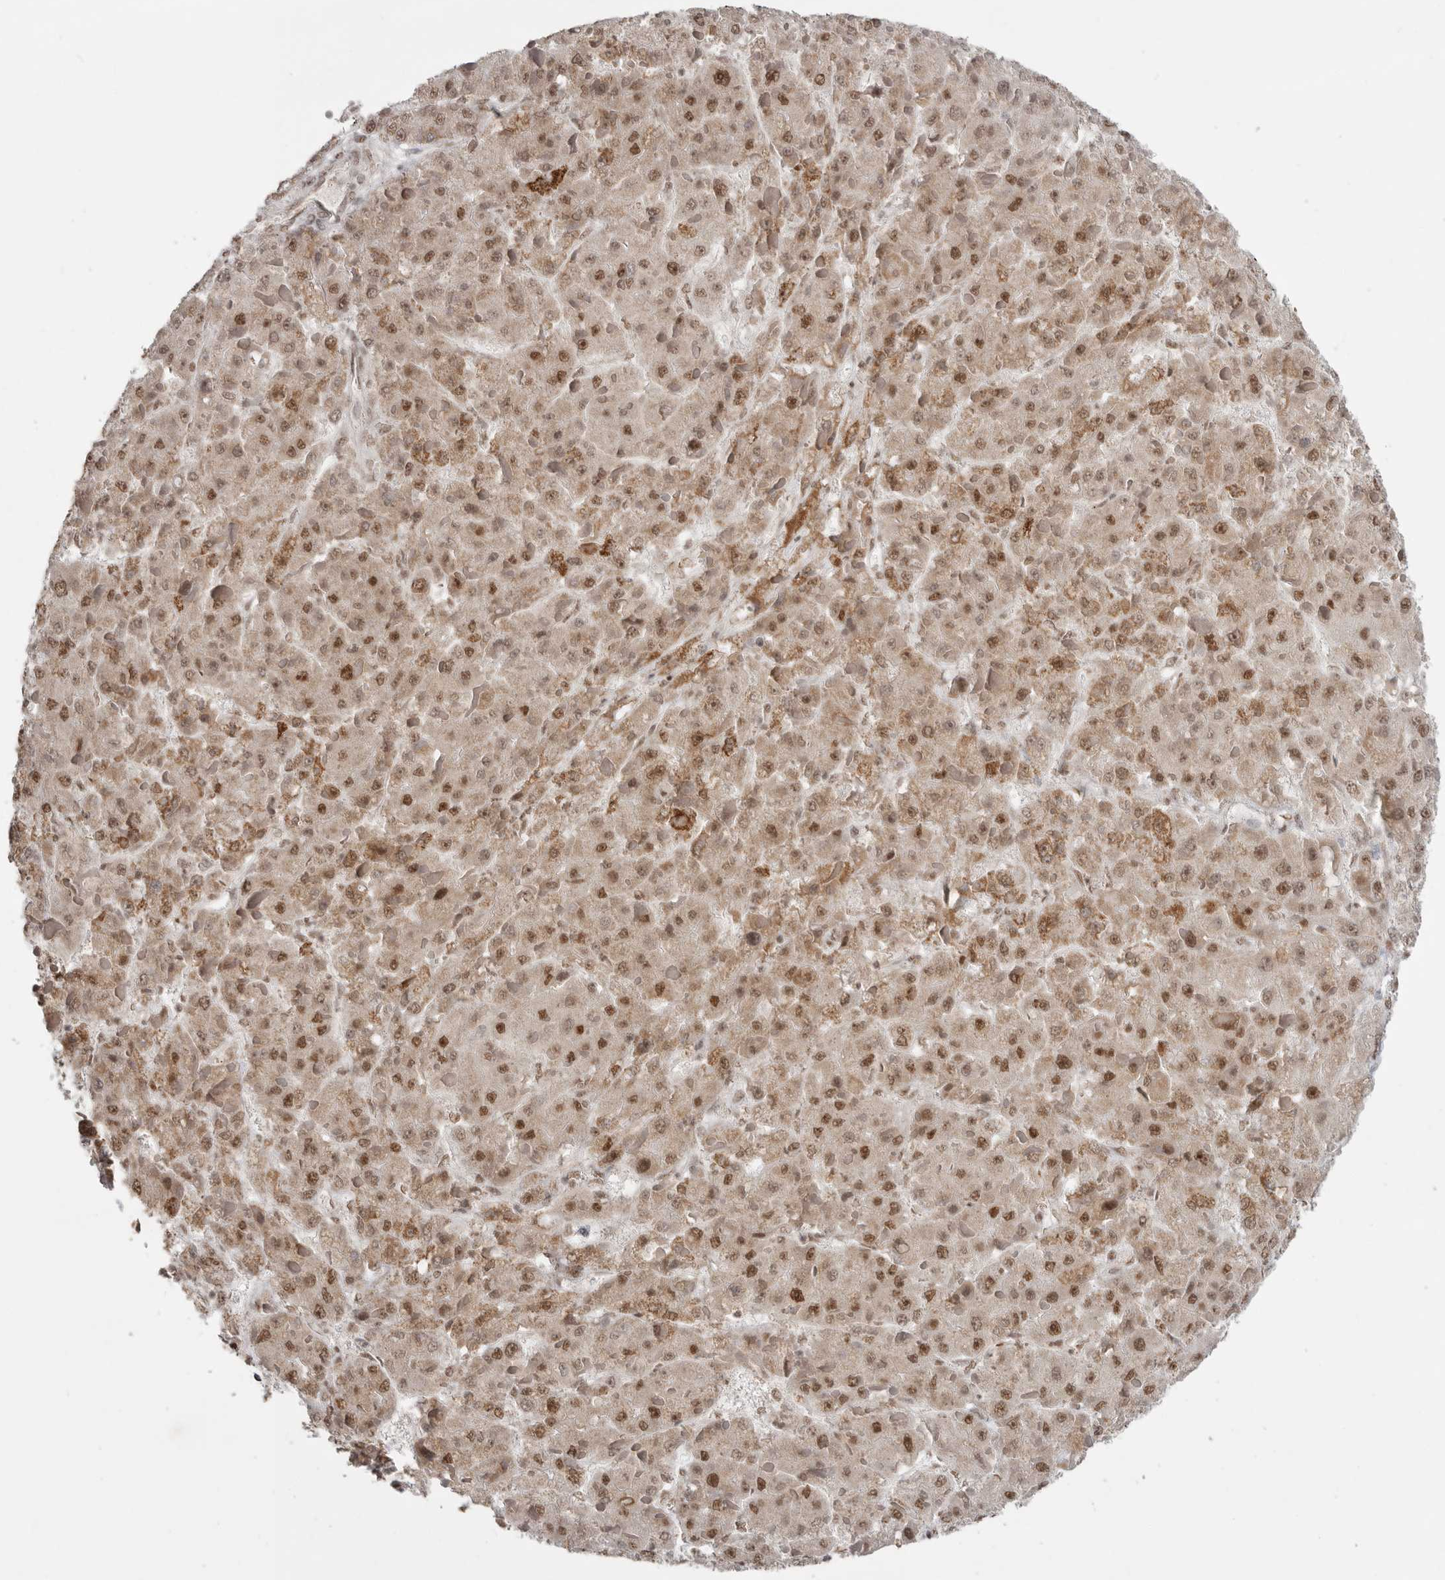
{"staining": {"intensity": "moderate", "quantity": ">75%", "location": "cytoplasmic/membranous,nuclear"}, "tissue": "liver cancer", "cell_type": "Tumor cells", "image_type": "cancer", "snomed": [{"axis": "morphology", "description": "Carcinoma, Hepatocellular, NOS"}, {"axis": "topography", "description": "Liver"}], "caption": "Tumor cells demonstrate medium levels of moderate cytoplasmic/membranous and nuclear positivity in about >75% of cells in liver cancer (hepatocellular carcinoma).", "gene": "PPP1R10", "patient": {"sex": "female", "age": 73}}